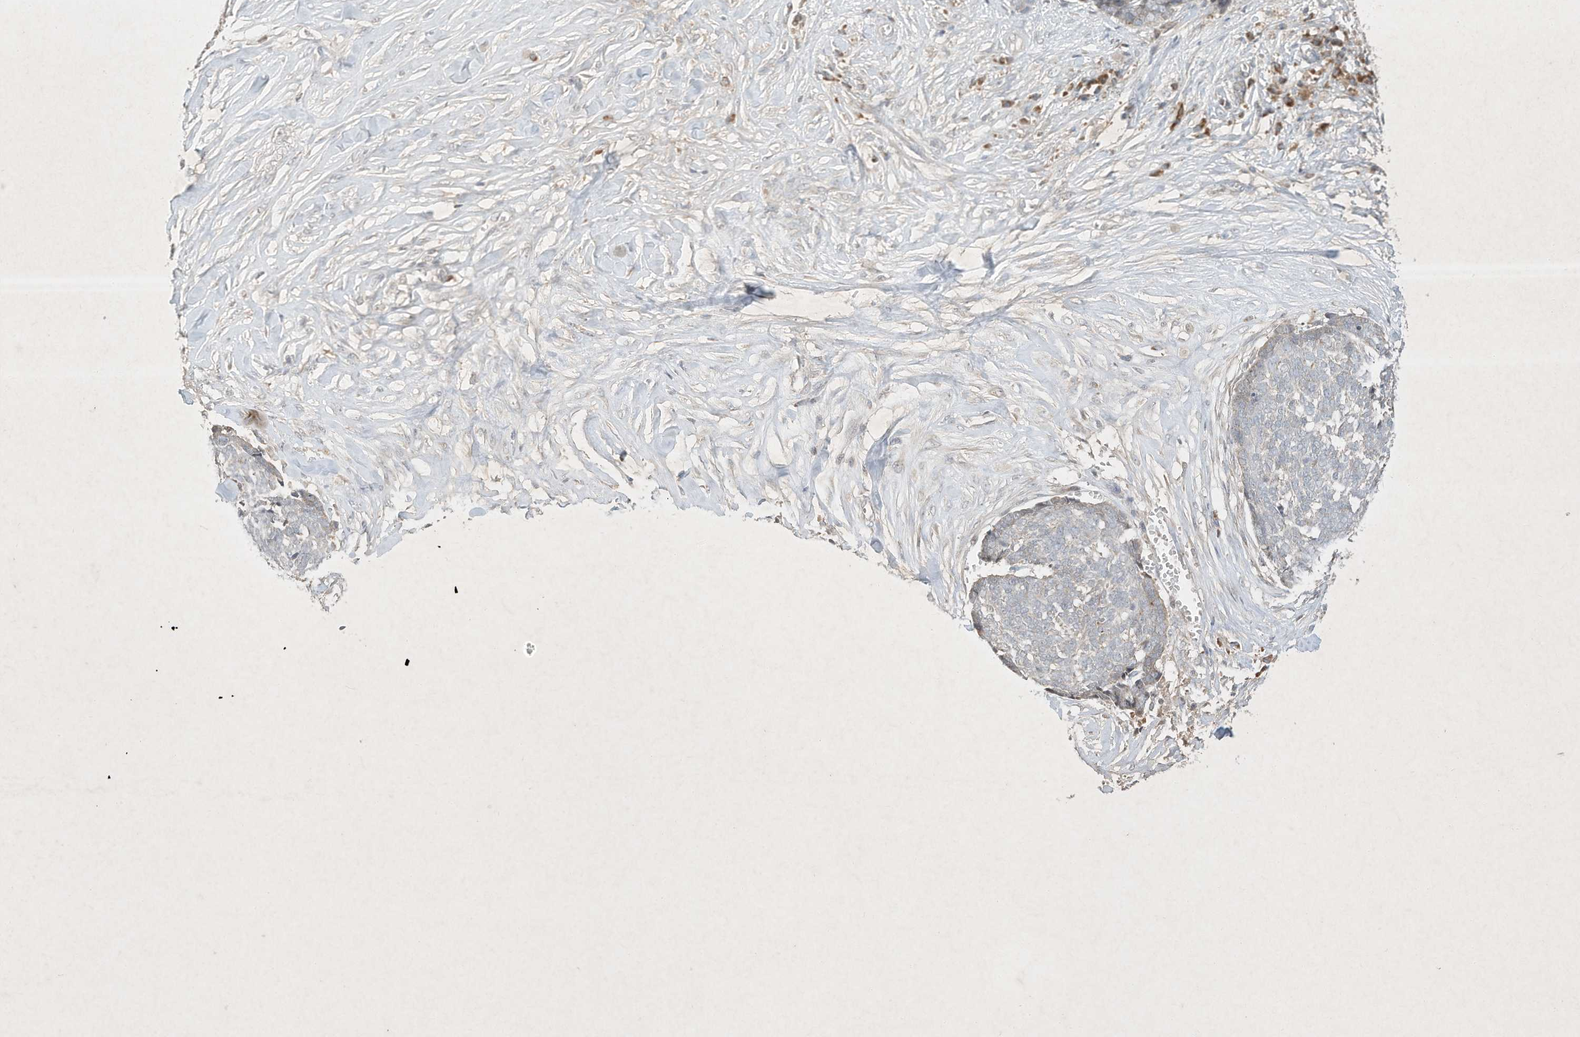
{"staining": {"intensity": "negative", "quantity": "none", "location": "none"}, "tissue": "skin cancer", "cell_type": "Tumor cells", "image_type": "cancer", "snomed": [{"axis": "morphology", "description": "Basal cell carcinoma"}, {"axis": "topography", "description": "Skin"}], "caption": "Histopathology image shows no protein expression in tumor cells of skin basal cell carcinoma tissue.", "gene": "BTRC", "patient": {"sex": "male", "age": 84}}